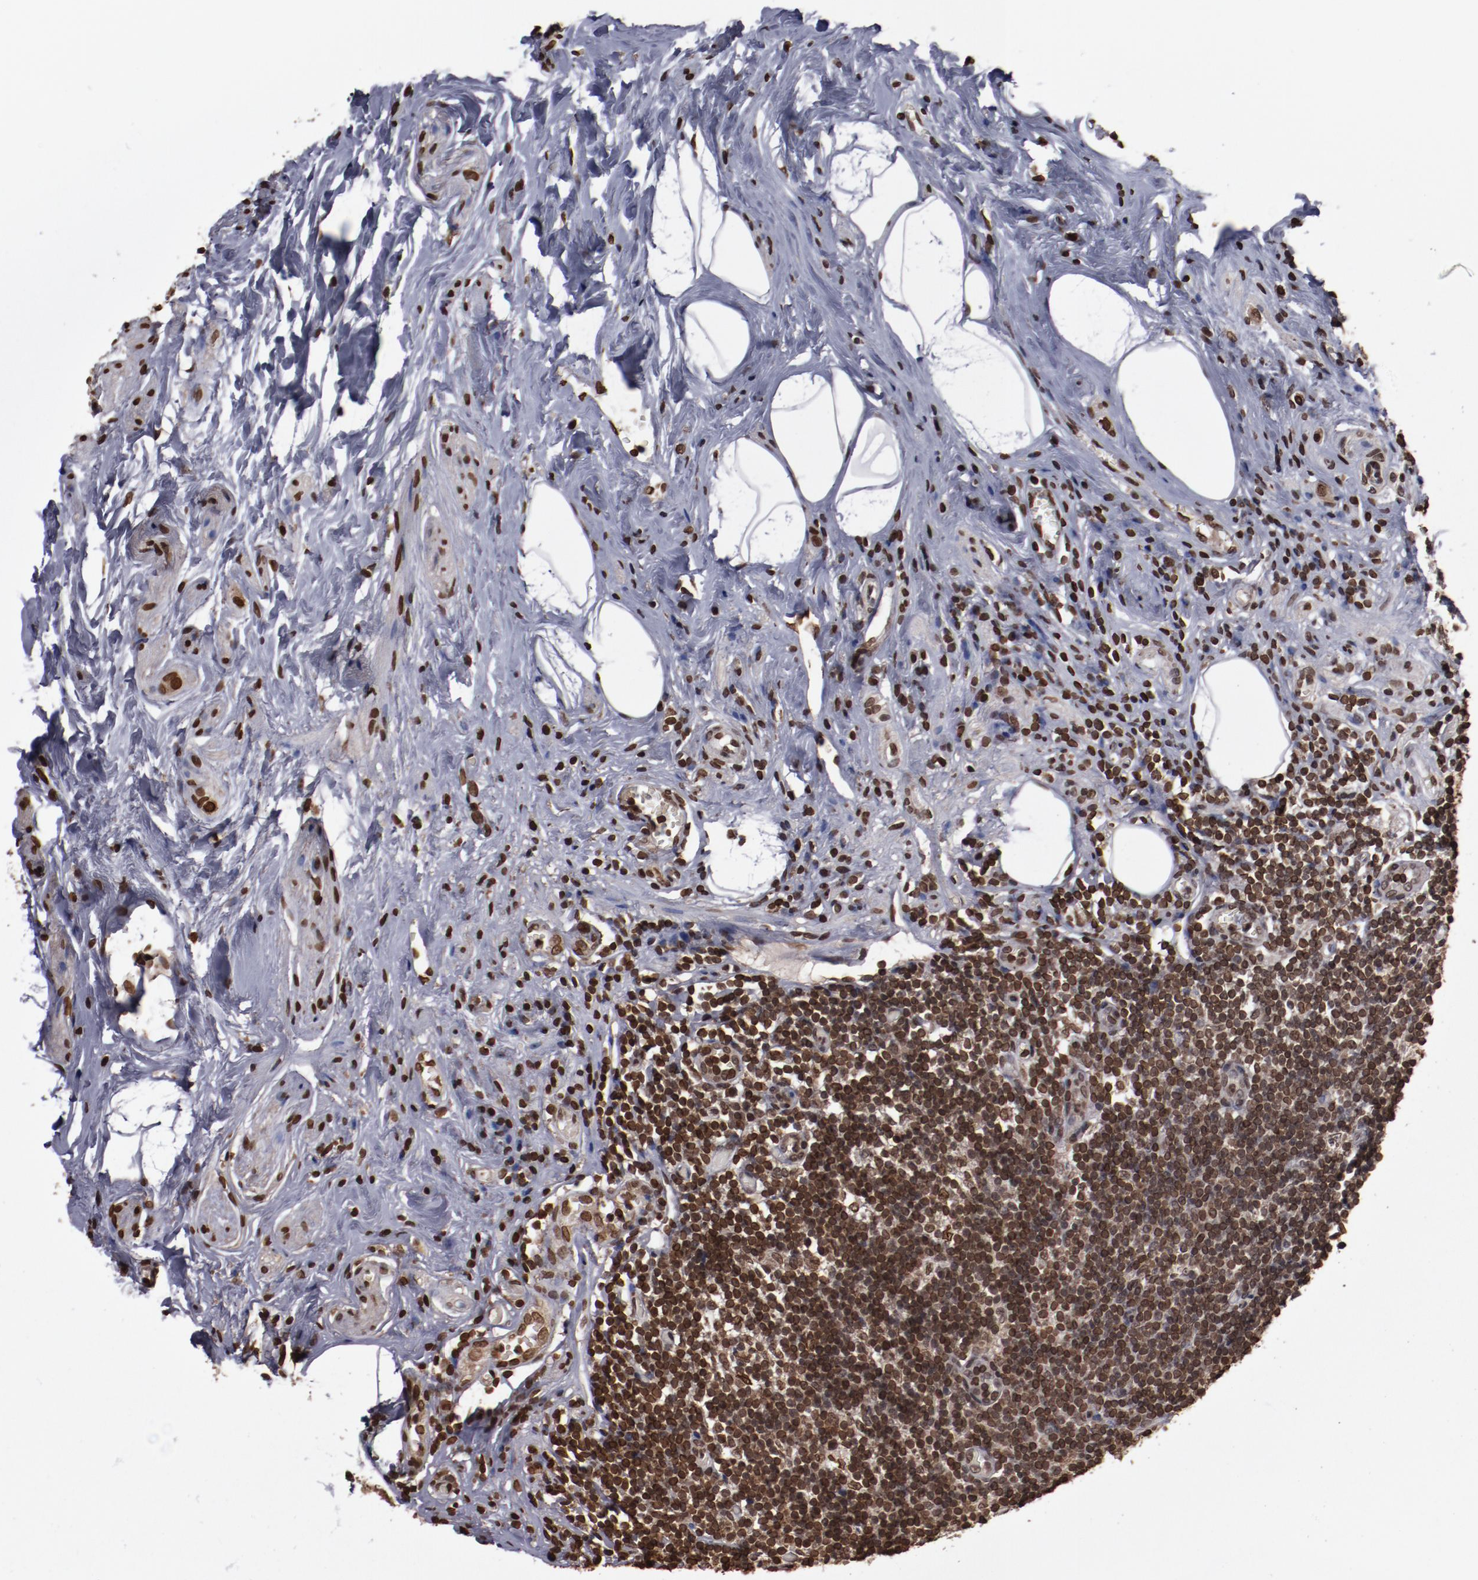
{"staining": {"intensity": "moderate", "quantity": ">75%", "location": "cytoplasmic/membranous,nuclear"}, "tissue": "appendix", "cell_type": "Glandular cells", "image_type": "normal", "snomed": [{"axis": "morphology", "description": "Normal tissue, NOS"}, {"axis": "topography", "description": "Appendix"}], "caption": "Glandular cells display moderate cytoplasmic/membranous,nuclear staining in approximately >75% of cells in normal appendix.", "gene": "AKT1", "patient": {"sex": "male", "age": 38}}